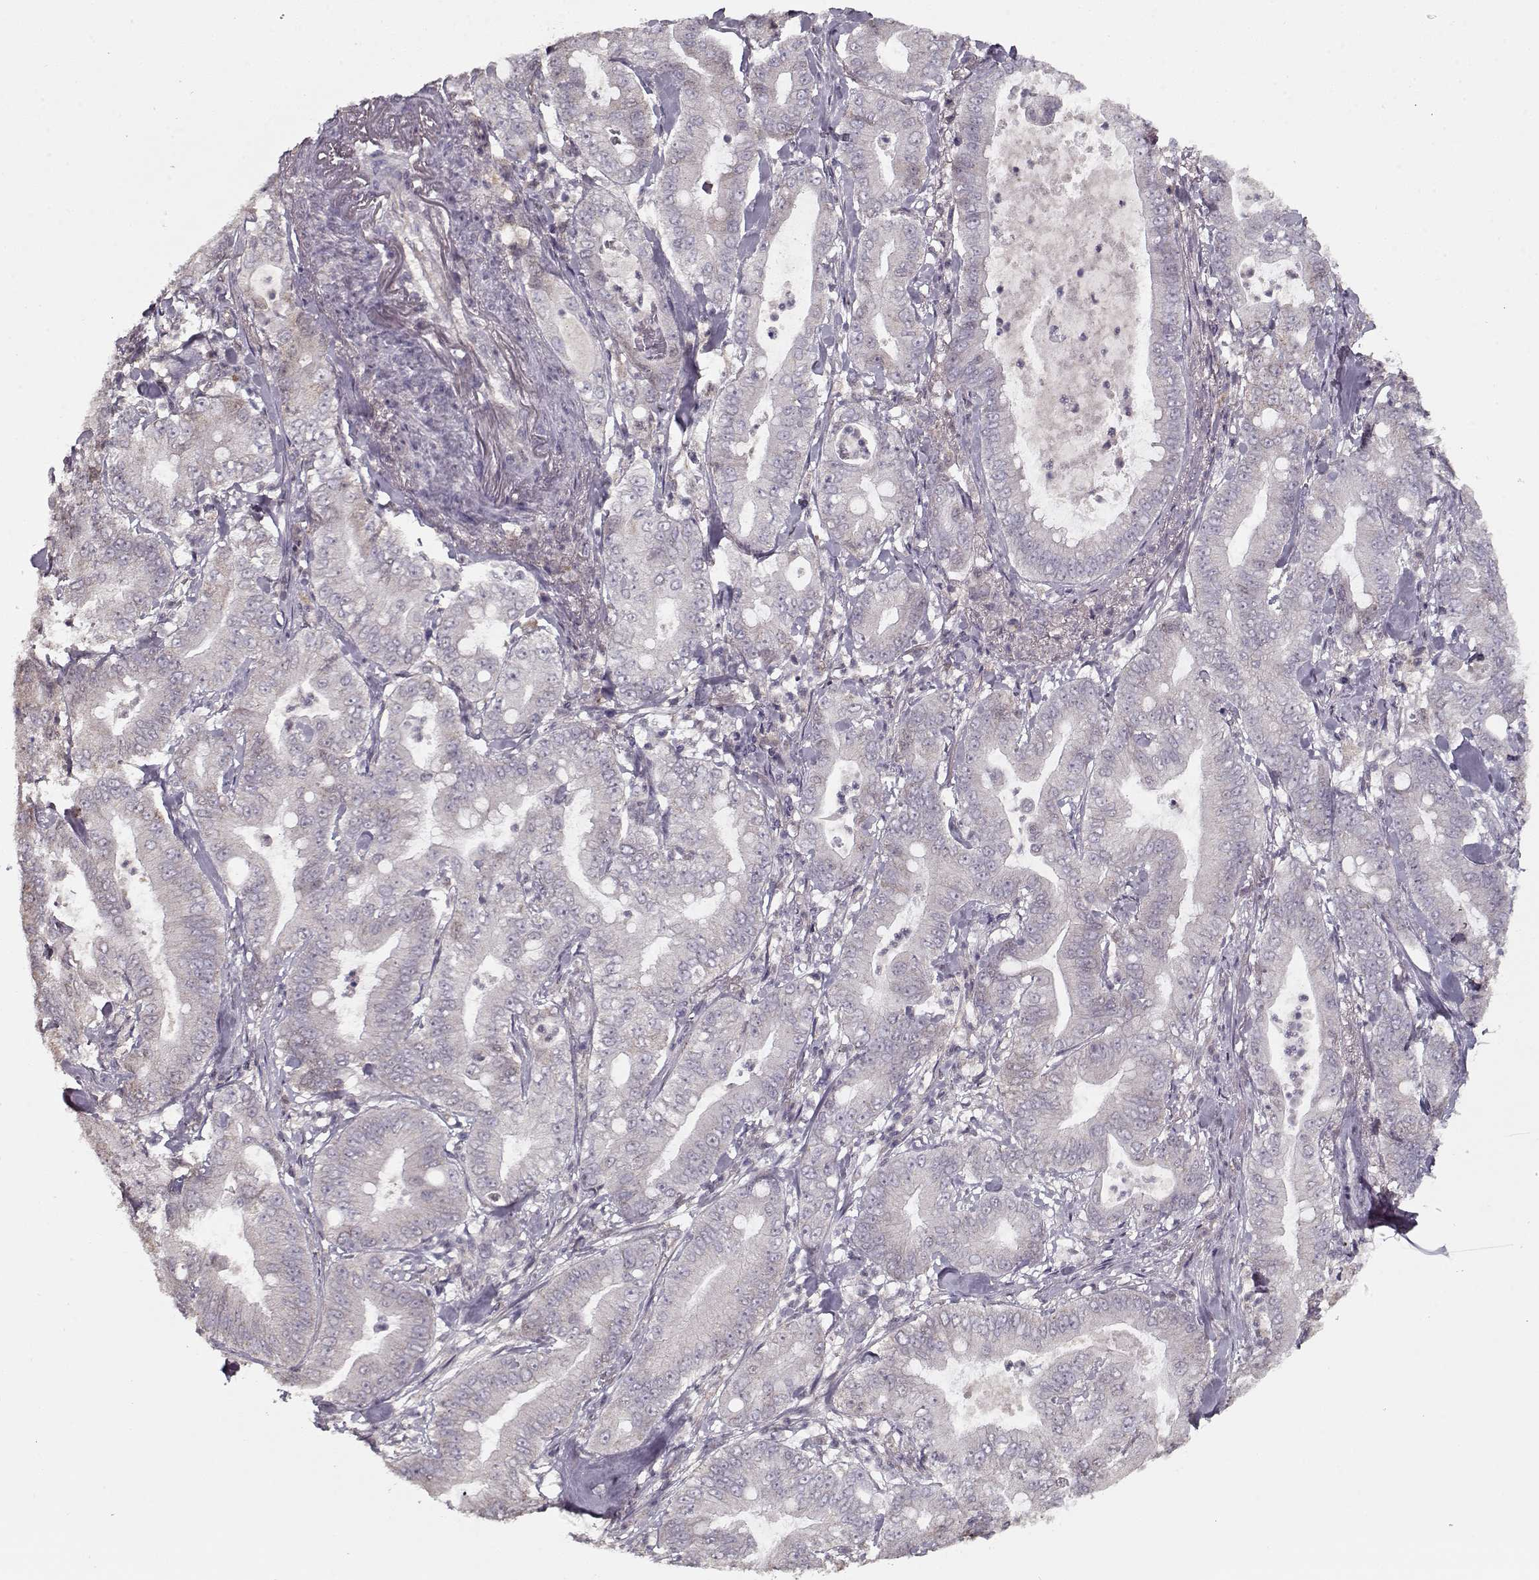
{"staining": {"intensity": "negative", "quantity": "none", "location": "none"}, "tissue": "pancreatic cancer", "cell_type": "Tumor cells", "image_type": "cancer", "snomed": [{"axis": "morphology", "description": "Adenocarcinoma, NOS"}, {"axis": "topography", "description": "Pancreas"}], "caption": "An image of human pancreatic cancer is negative for staining in tumor cells. (IHC, brightfield microscopy, high magnification).", "gene": "LAMA2", "patient": {"sex": "male", "age": 71}}